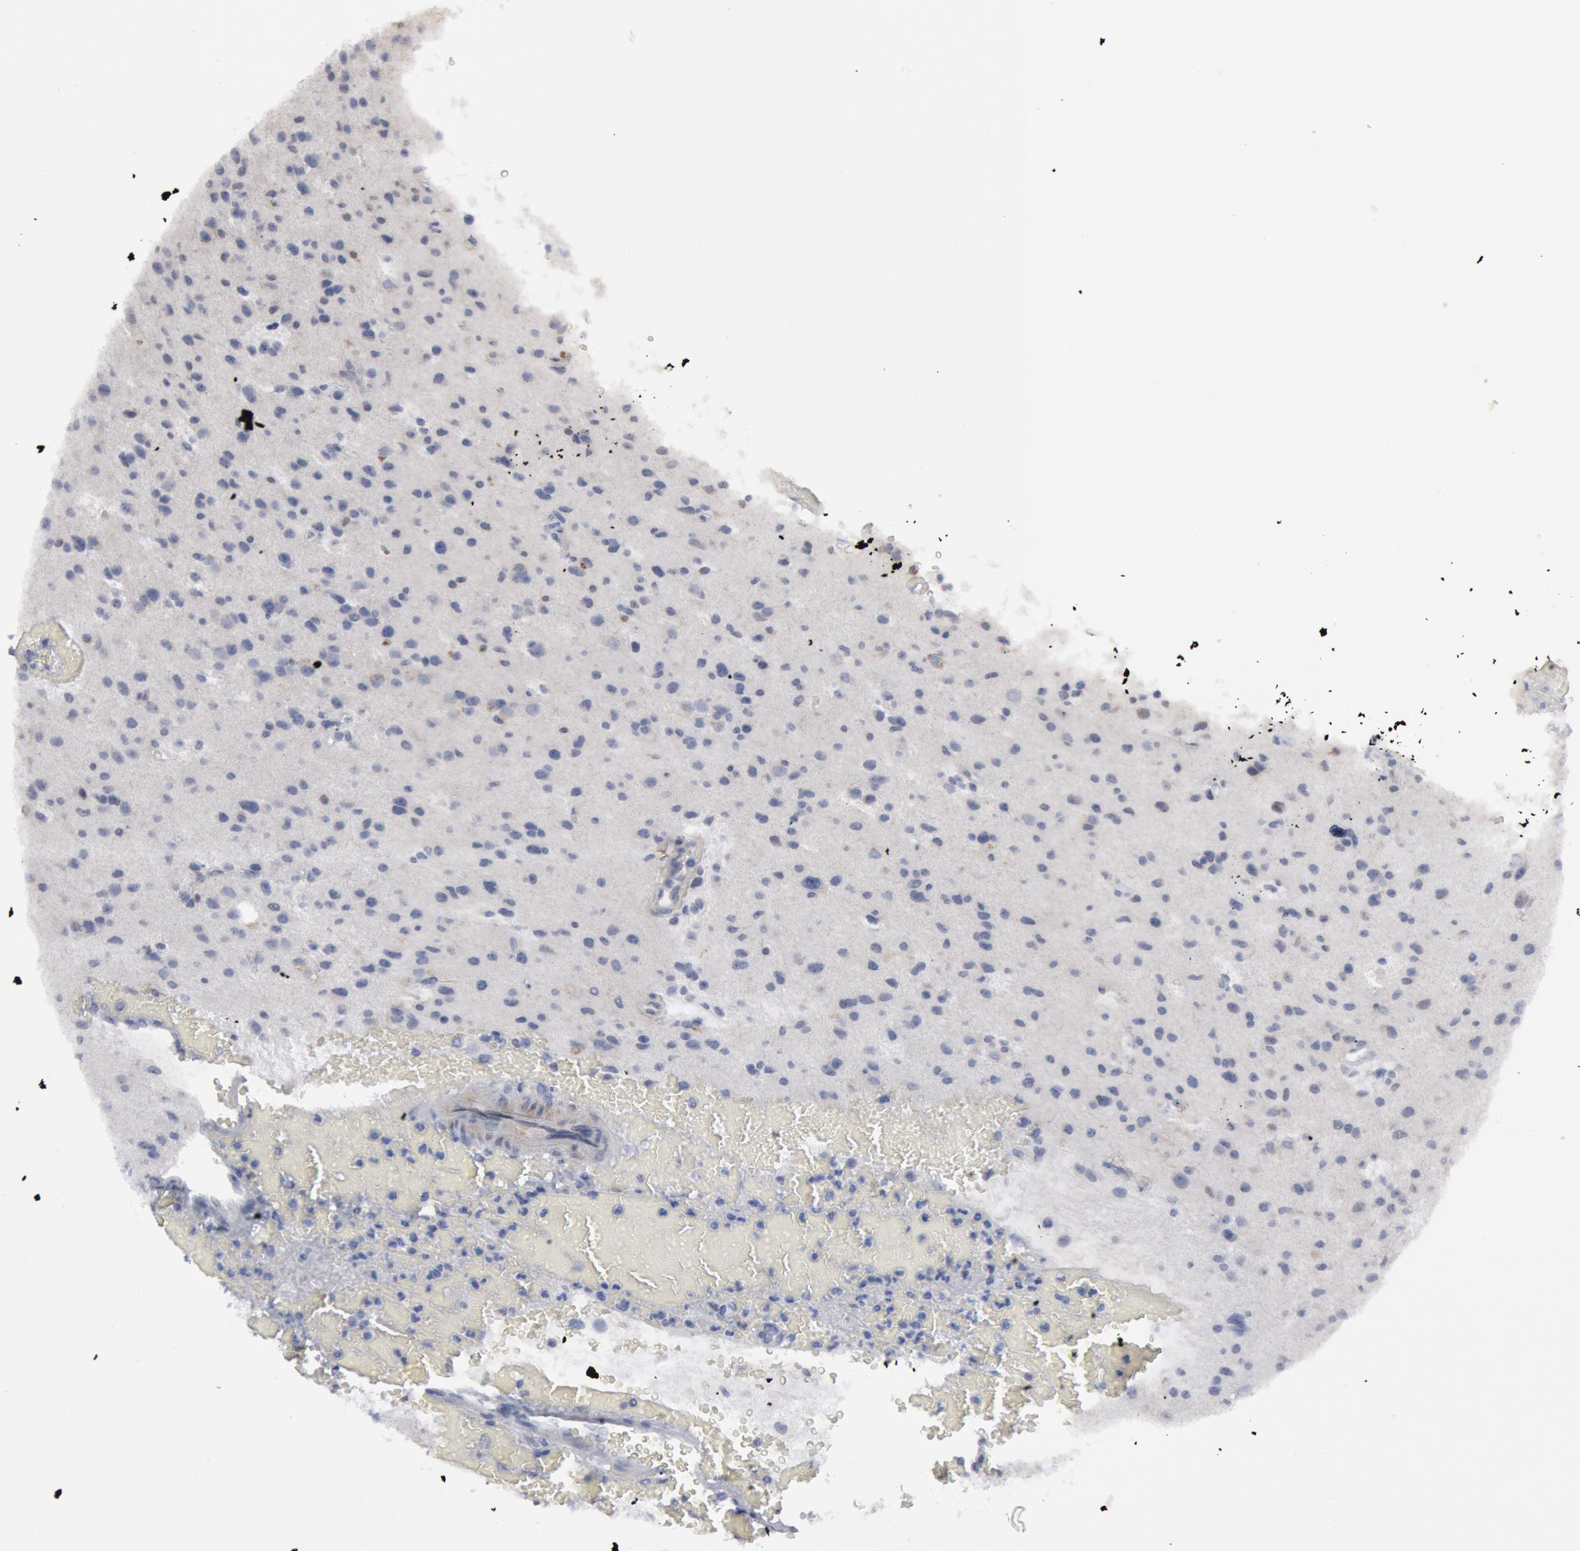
{"staining": {"intensity": "negative", "quantity": "none", "location": "none"}, "tissue": "glioma", "cell_type": "Tumor cells", "image_type": "cancer", "snomed": [{"axis": "morphology", "description": "Glioma, malignant, Low grade"}, {"axis": "topography", "description": "Brain"}], "caption": "The immunohistochemistry (IHC) micrograph has no significant expression in tumor cells of glioma tissue. (Immunohistochemistry (ihc), brightfield microscopy, high magnification).", "gene": "DMC1", "patient": {"sex": "female", "age": 46}}